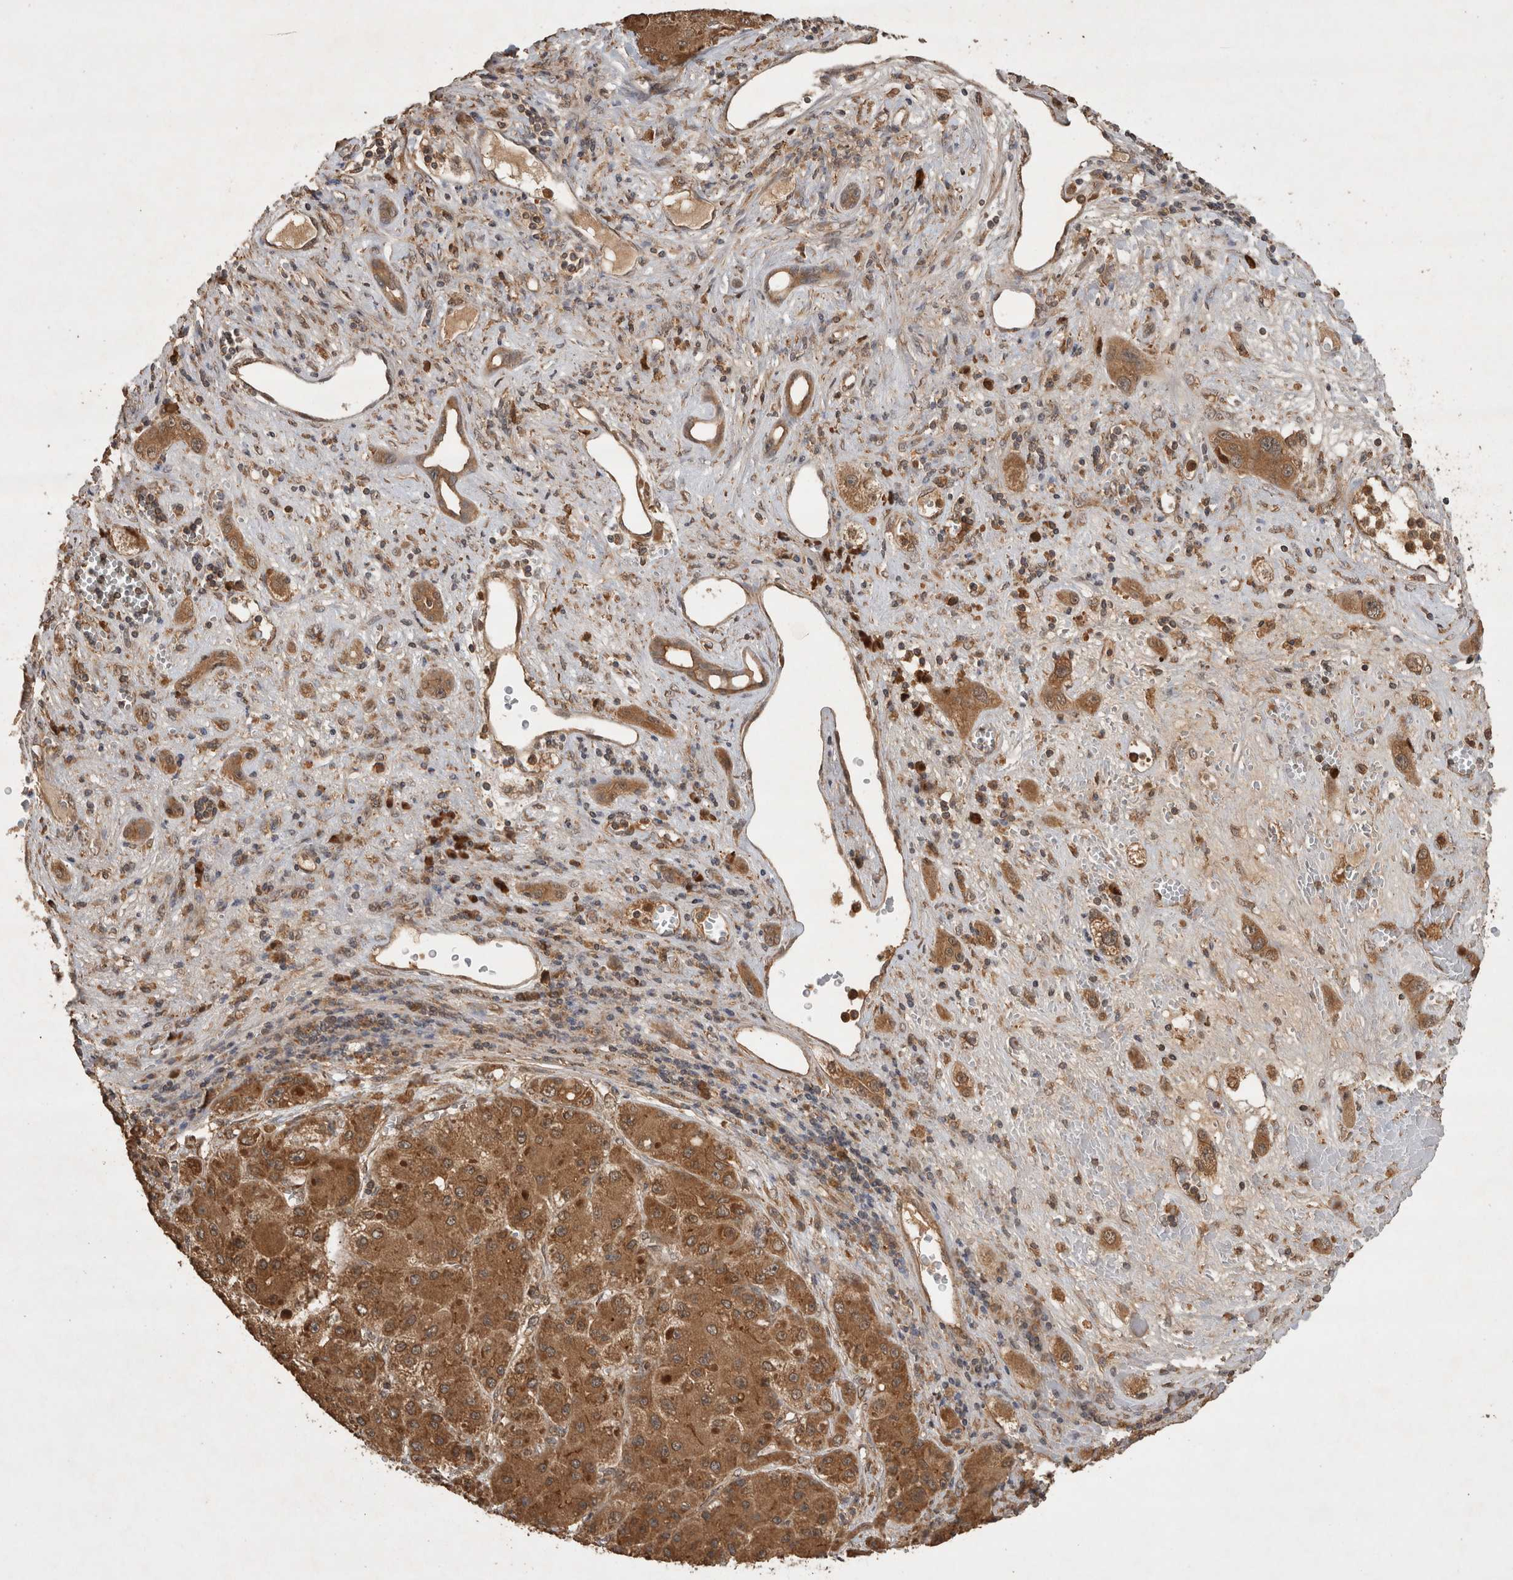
{"staining": {"intensity": "moderate", "quantity": ">75%", "location": "cytoplasmic/membranous"}, "tissue": "liver cancer", "cell_type": "Tumor cells", "image_type": "cancer", "snomed": [{"axis": "morphology", "description": "Carcinoma, Hepatocellular, NOS"}, {"axis": "topography", "description": "Liver"}], "caption": "Protein analysis of liver hepatocellular carcinoma tissue demonstrates moderate cytoplasmic/membranous staining in about >75% of tumor cells.", "gene": "OTUD7B", "patient": {"sex": "female", "age": 73}}